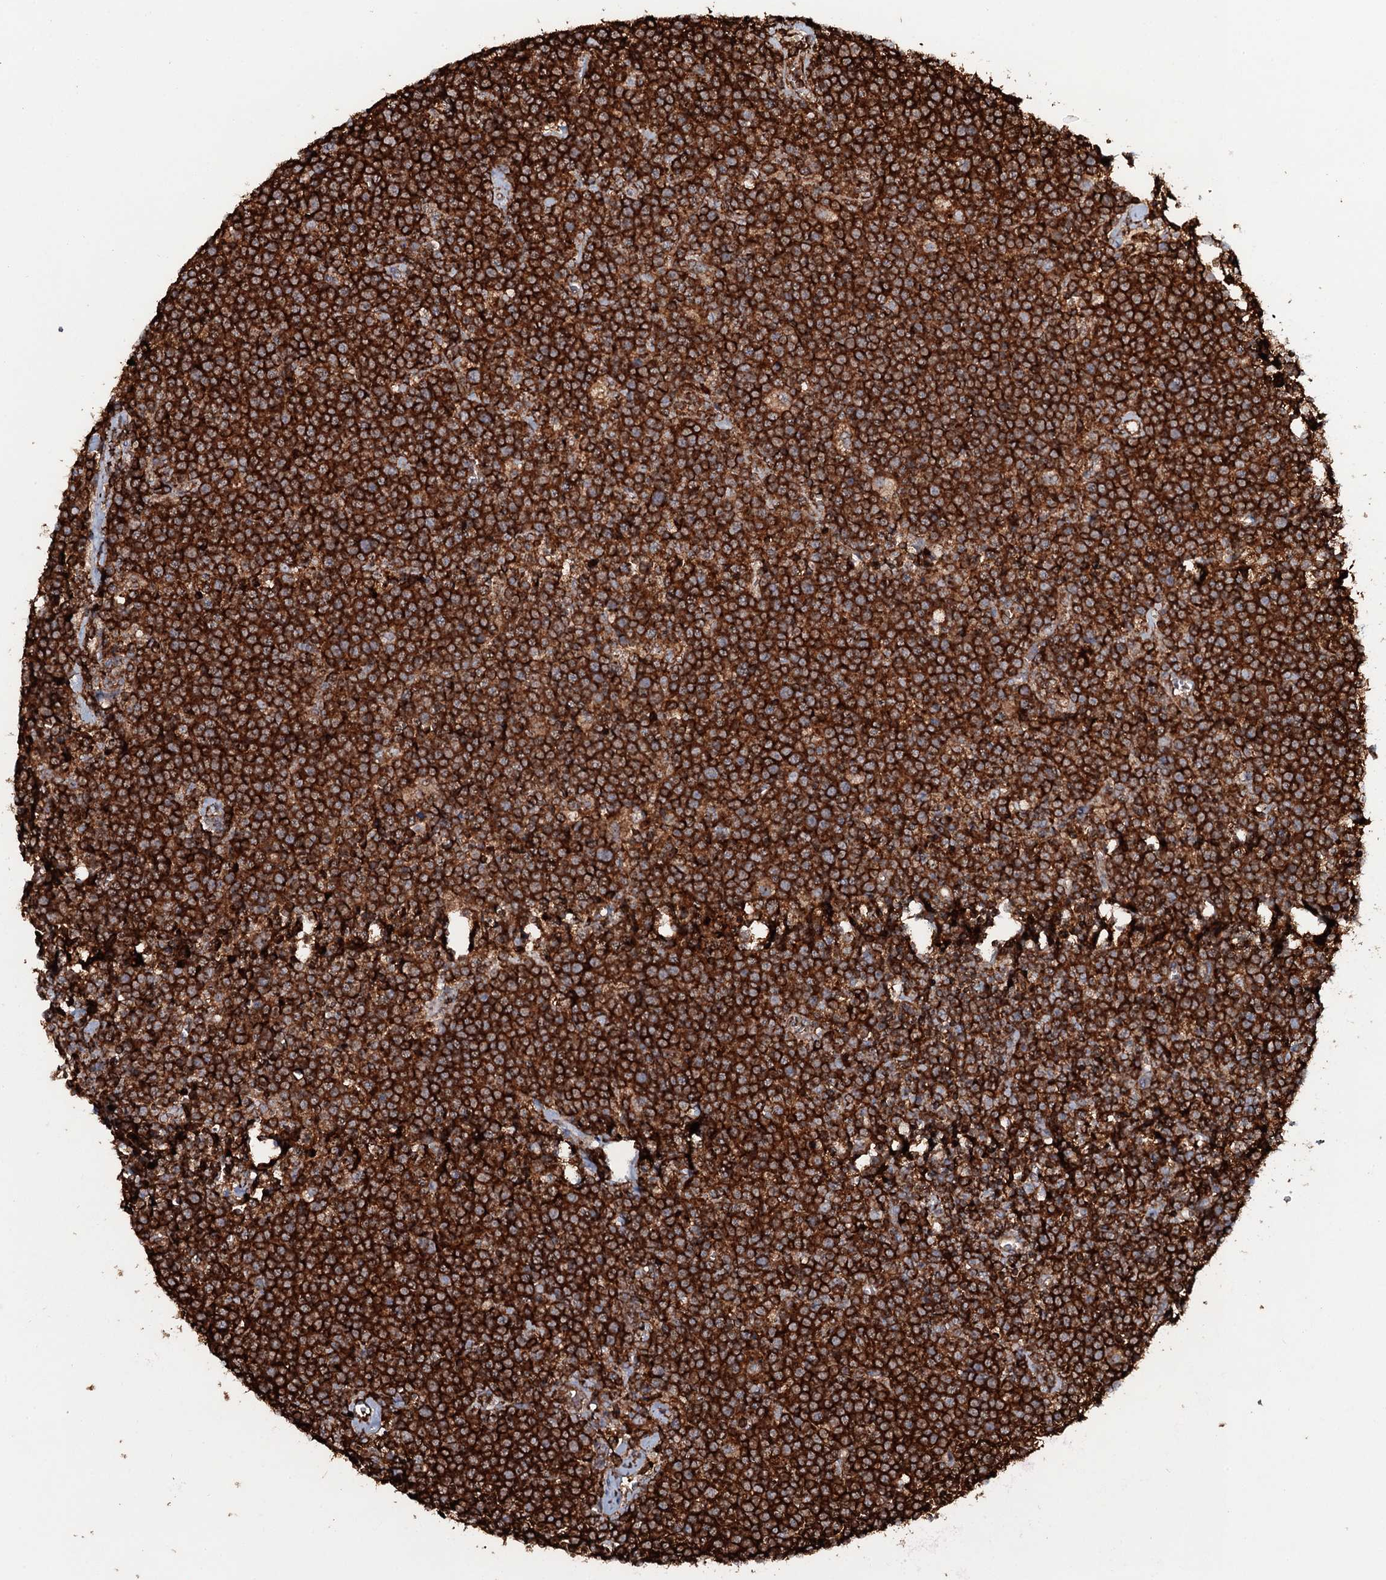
{"staining": {"intensity": "strong", "quantity": ">75%", "location": "cytoplasmic/membranous"}, "tissue": "lymphoma", "cell_type": "Tumor cells", "image_type": "cancer", "snomed": [{"axis": "morphology", "description": "Malignant lymphoma, non-Hodgkin's type, High grade"}, {"axis": "topography", "description": "Lymph node"}], "caption": "Protein positivity by immunohistochemistry reveals strong cytoplasmic/membranous expression in approximately >75% of tumor cells in malignant lymphoma, non-Hodgkin's type (high-grade).", "gene": "VWA8", "patient": {"sex": "male", "age": 61}}